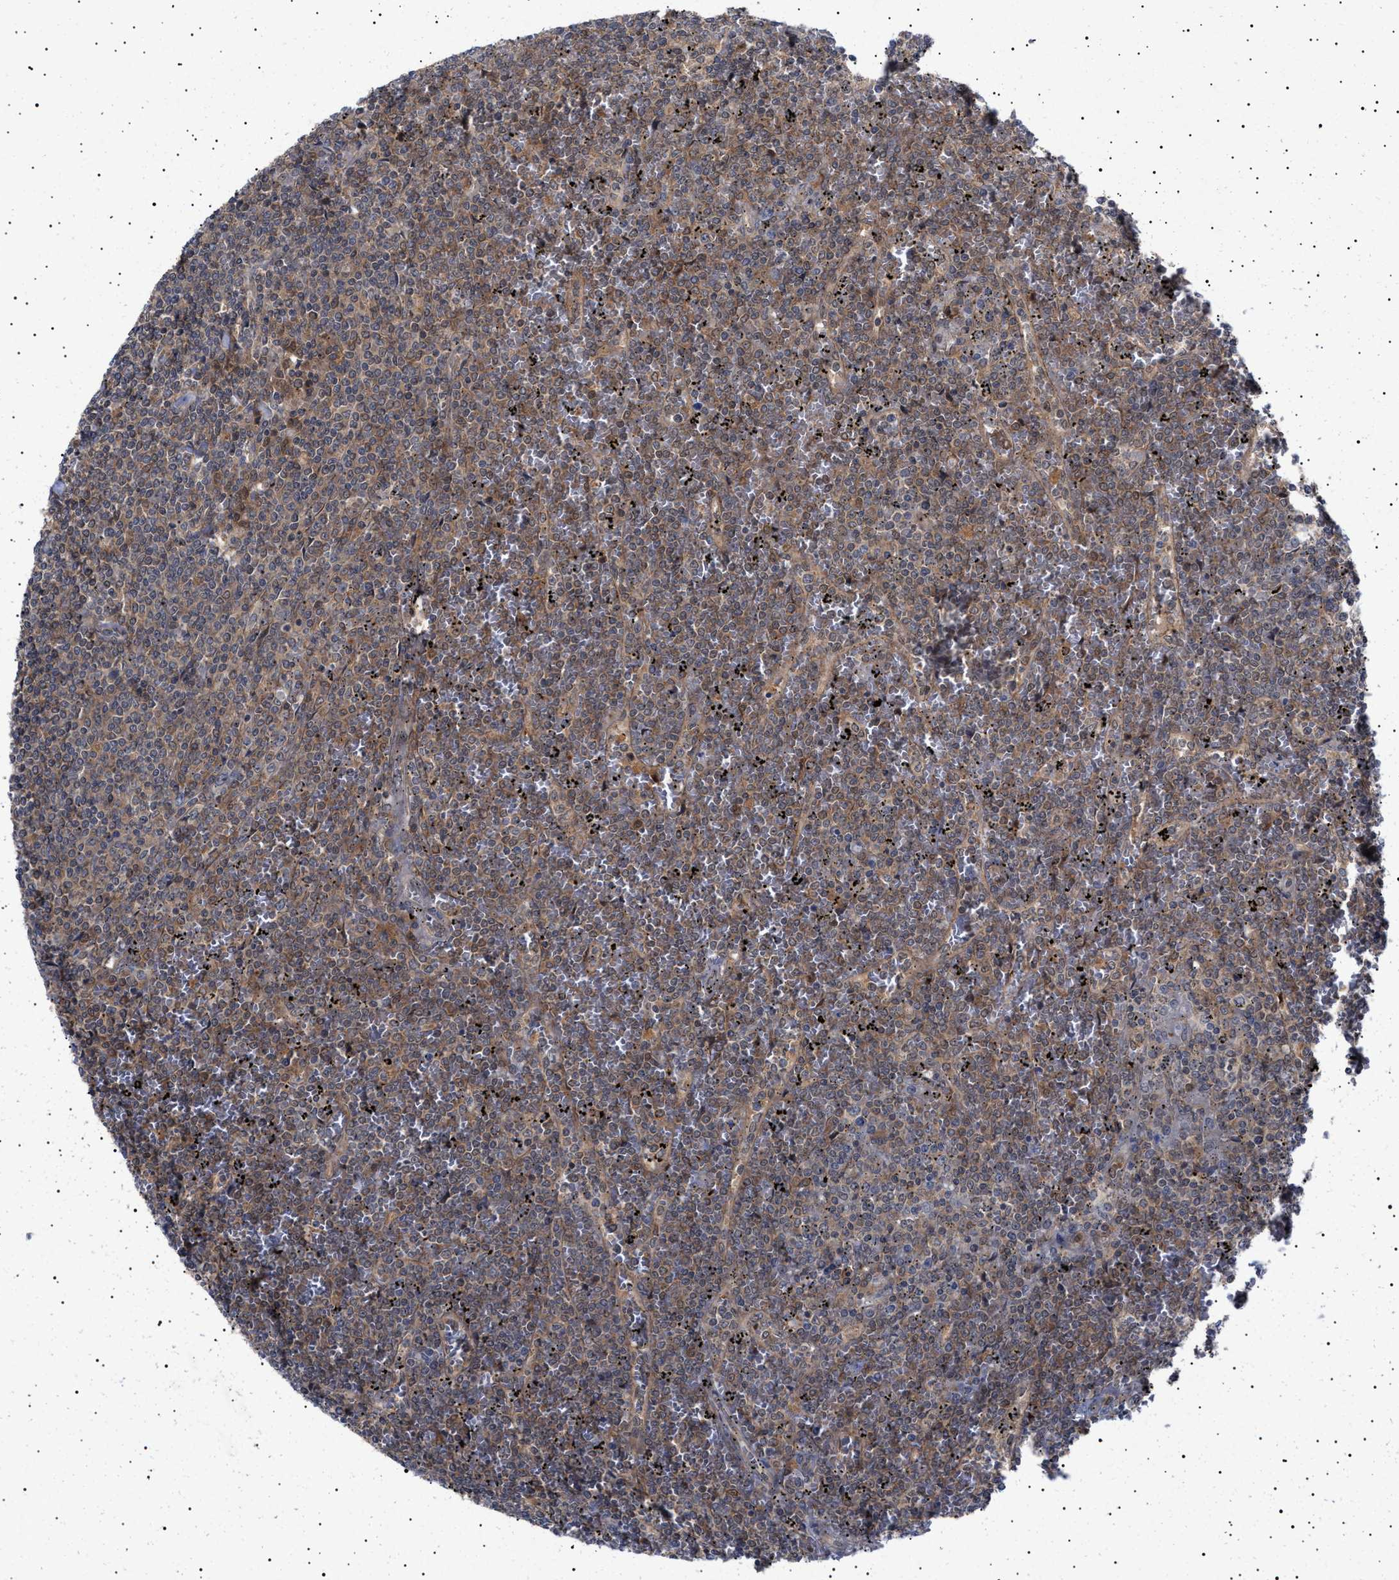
{"staining": {"intensity": "weak", "quantity": "25%-75%", "location": "cytoplasmic/membranous"}, "tissue": "lymphoma", "cell_type": "Tumor cells", "image_type": "cancer", "snomed": [{"axis": "morphology", "description": "Malignant lymphoma, non-Hodgkin's type, Low grade"}, {"axis": "topography", "description": "Spleen"}], "caption": "An image showing weak cytoplasmic/membranous staining in about 25%-75% of tumor cells in lymphoma, as visualized by brown immunohistochemical staining.", "gene": "NPLOC4", "patient": {"sex": "female", "age": 19}}